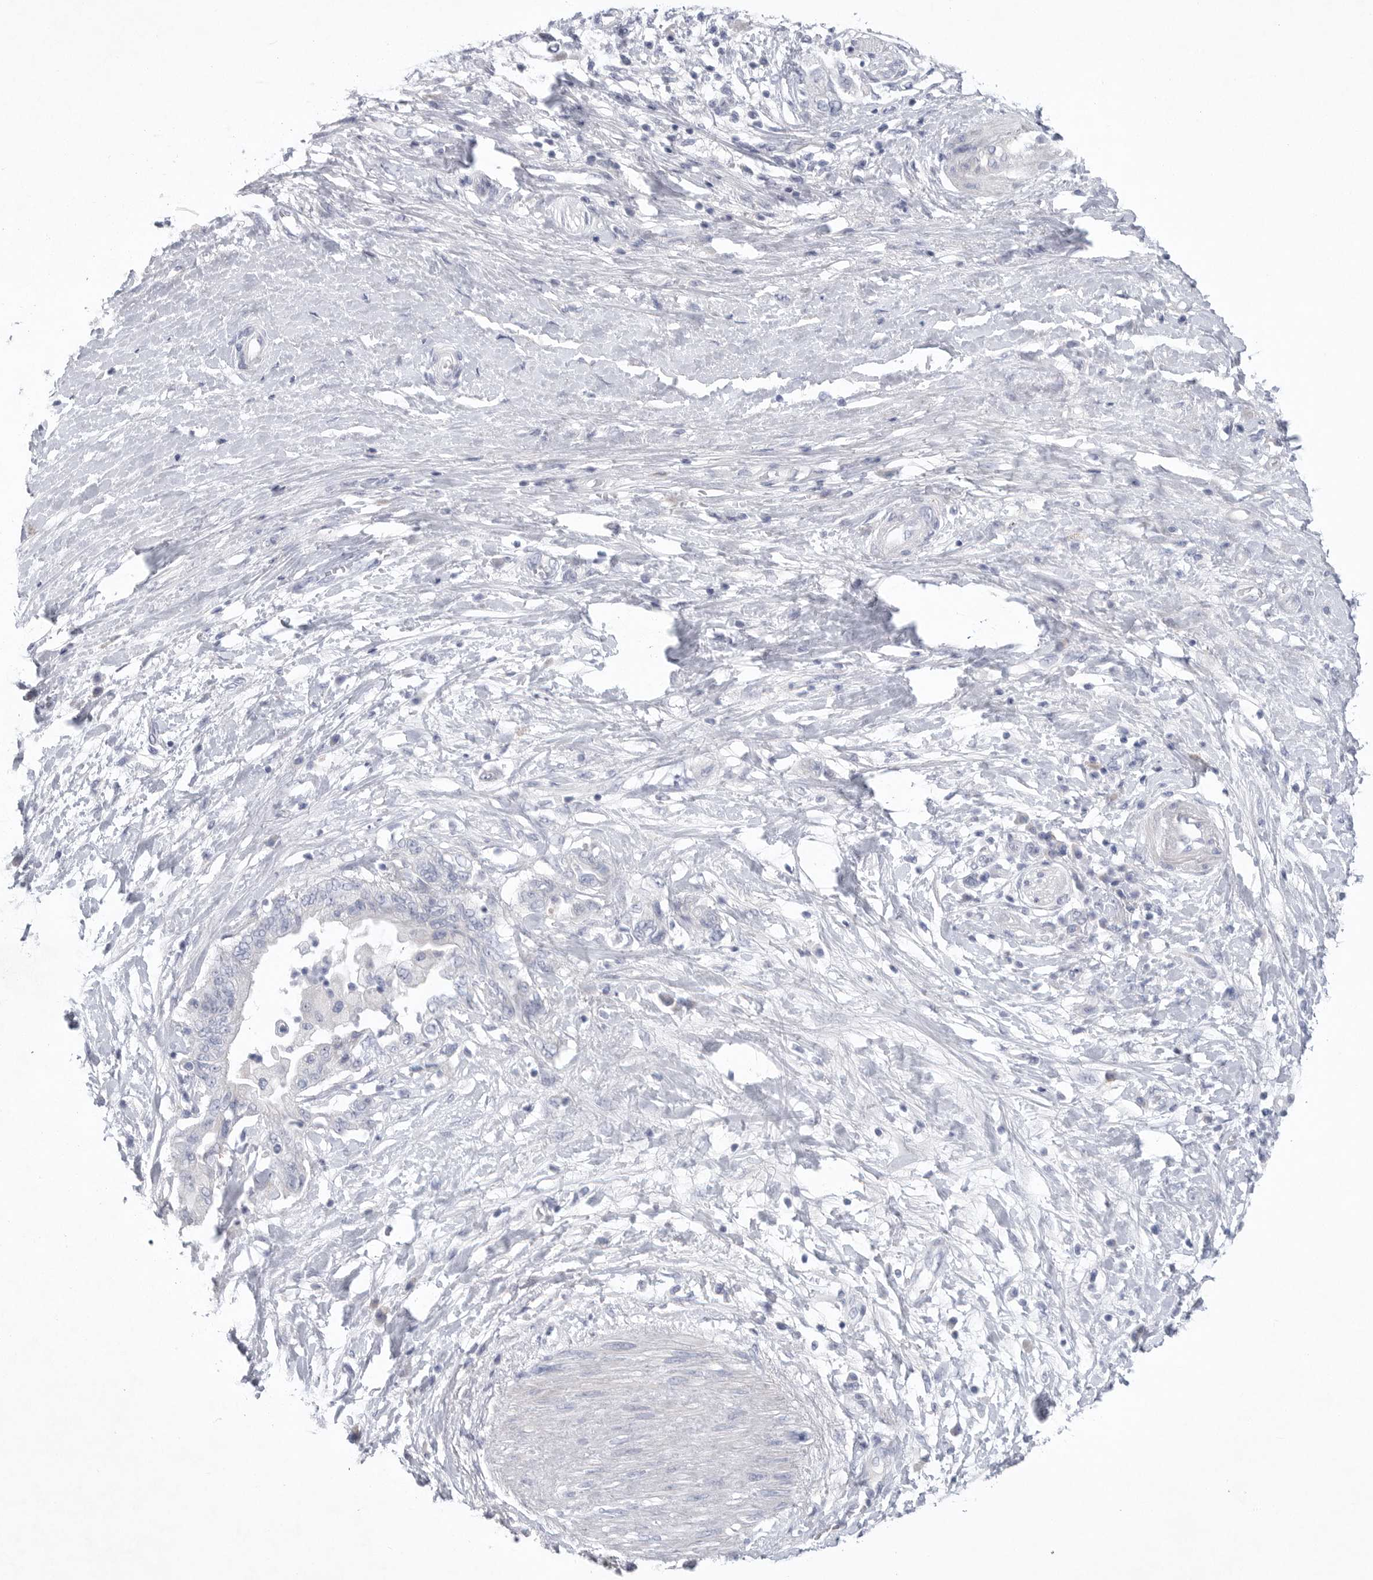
{"staining": {"intensity": "negative", "quantity": "none", "location": "none"}, "tissue": "pancreatic cancer", "cell_type": "Tumor cells", "image_type": "cancer", "snomed": [{"axis": "morphology", "description": "Adenocarcinoma, NOS"}, {"axis": "topography", "description": "Pancreas"}], "caption": "Immunohistochemistry of human pancreatic adenocarcinoma demonstrates no staining in tumor cells.", "gene": "CAMK2B", "patient": {"sex": "female", "age": 73}}